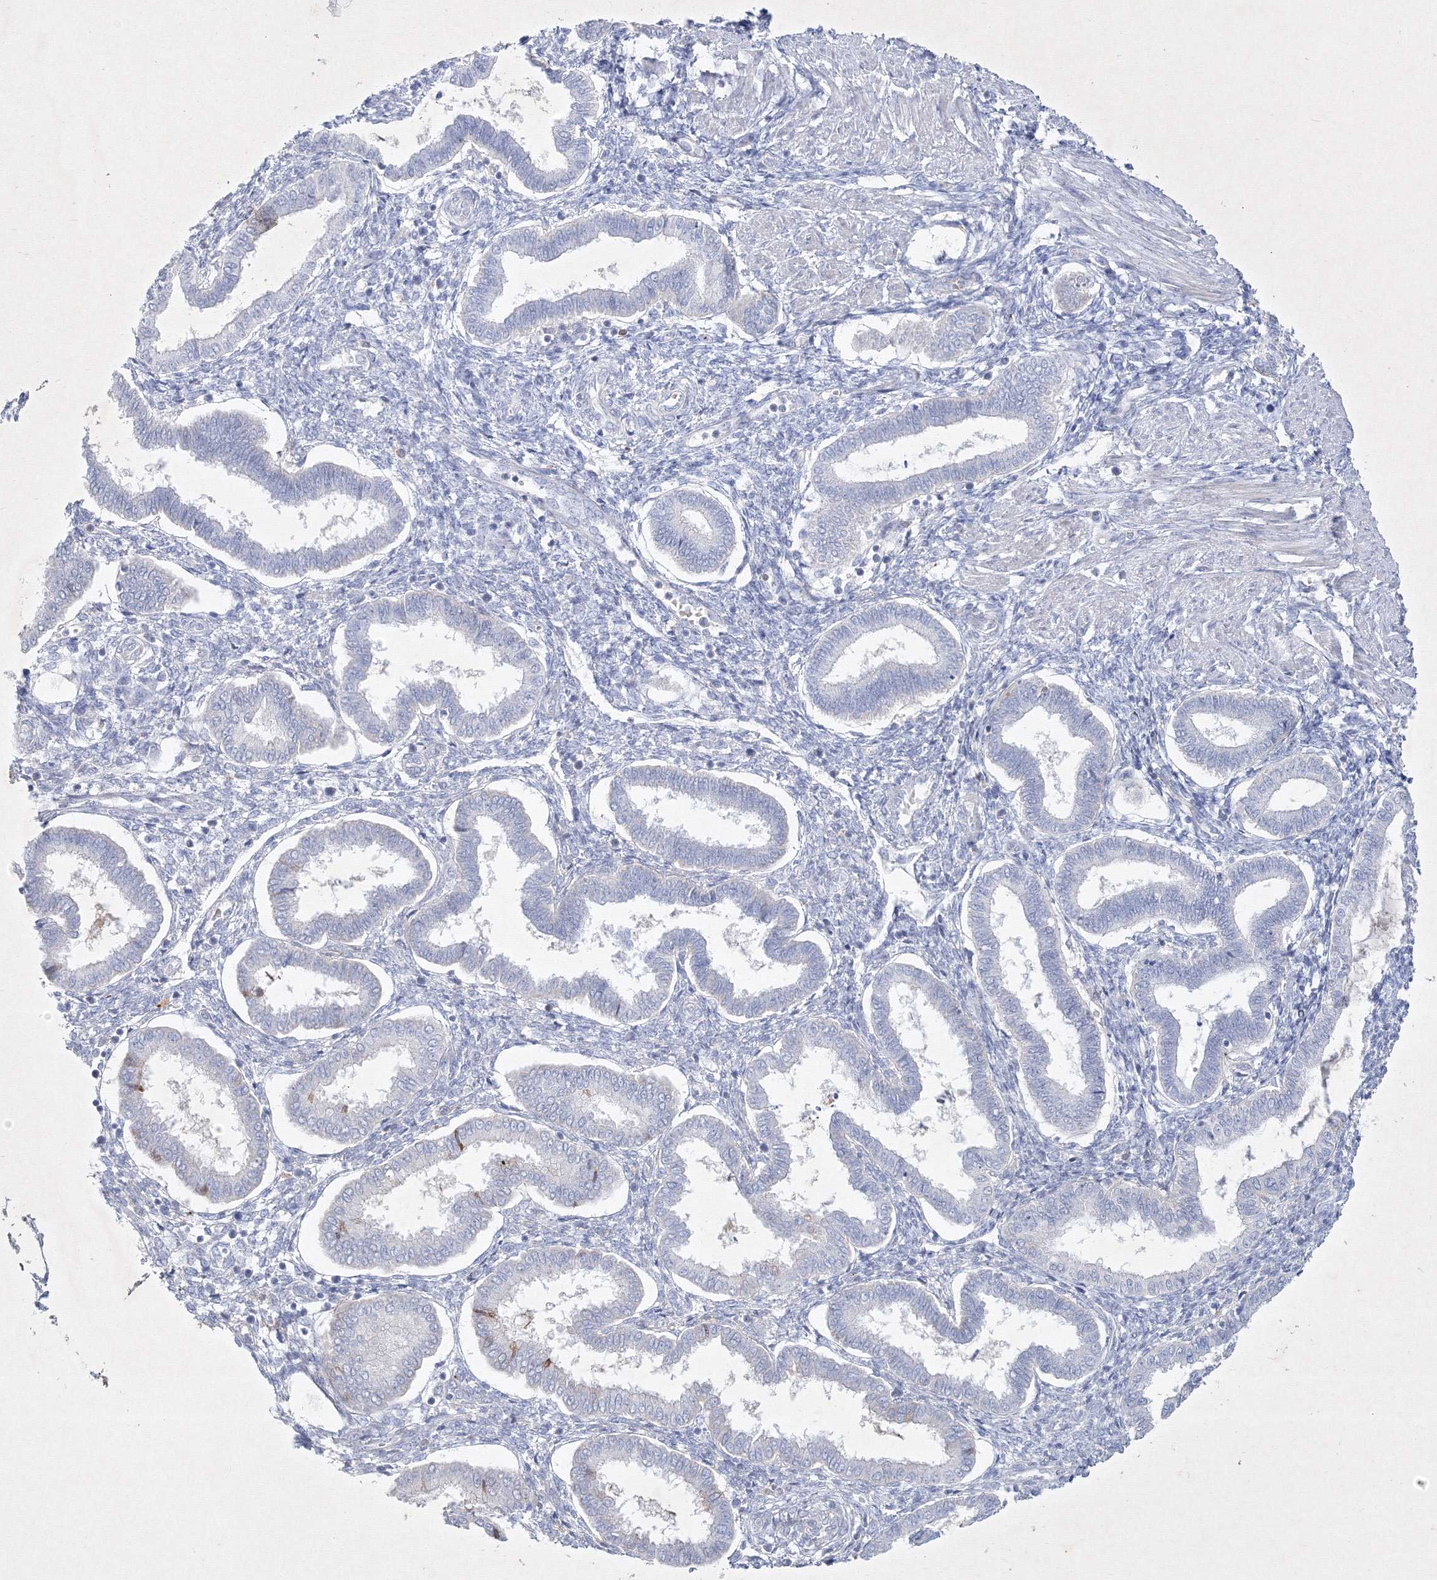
{"staining": {"intensity": "negative", "quantity": "none", "location": "none"}, "tissue": "endometrium", "cell_type": "Cells in endometrial stroma", "image_type": "normal", "snomed": [{"axis": "morphology", "description": "Normal tissue, NOS"}, {"axis": "topography", "description": "Endometrium"}], "caption": "IHC histopathology image of unremarkable endometrium stained for a protein (brown), which exhibits no positivity in cells in endometrial stroma.", "gene": "CXXC4", "patient": {"sex": "female", "age": 24}}